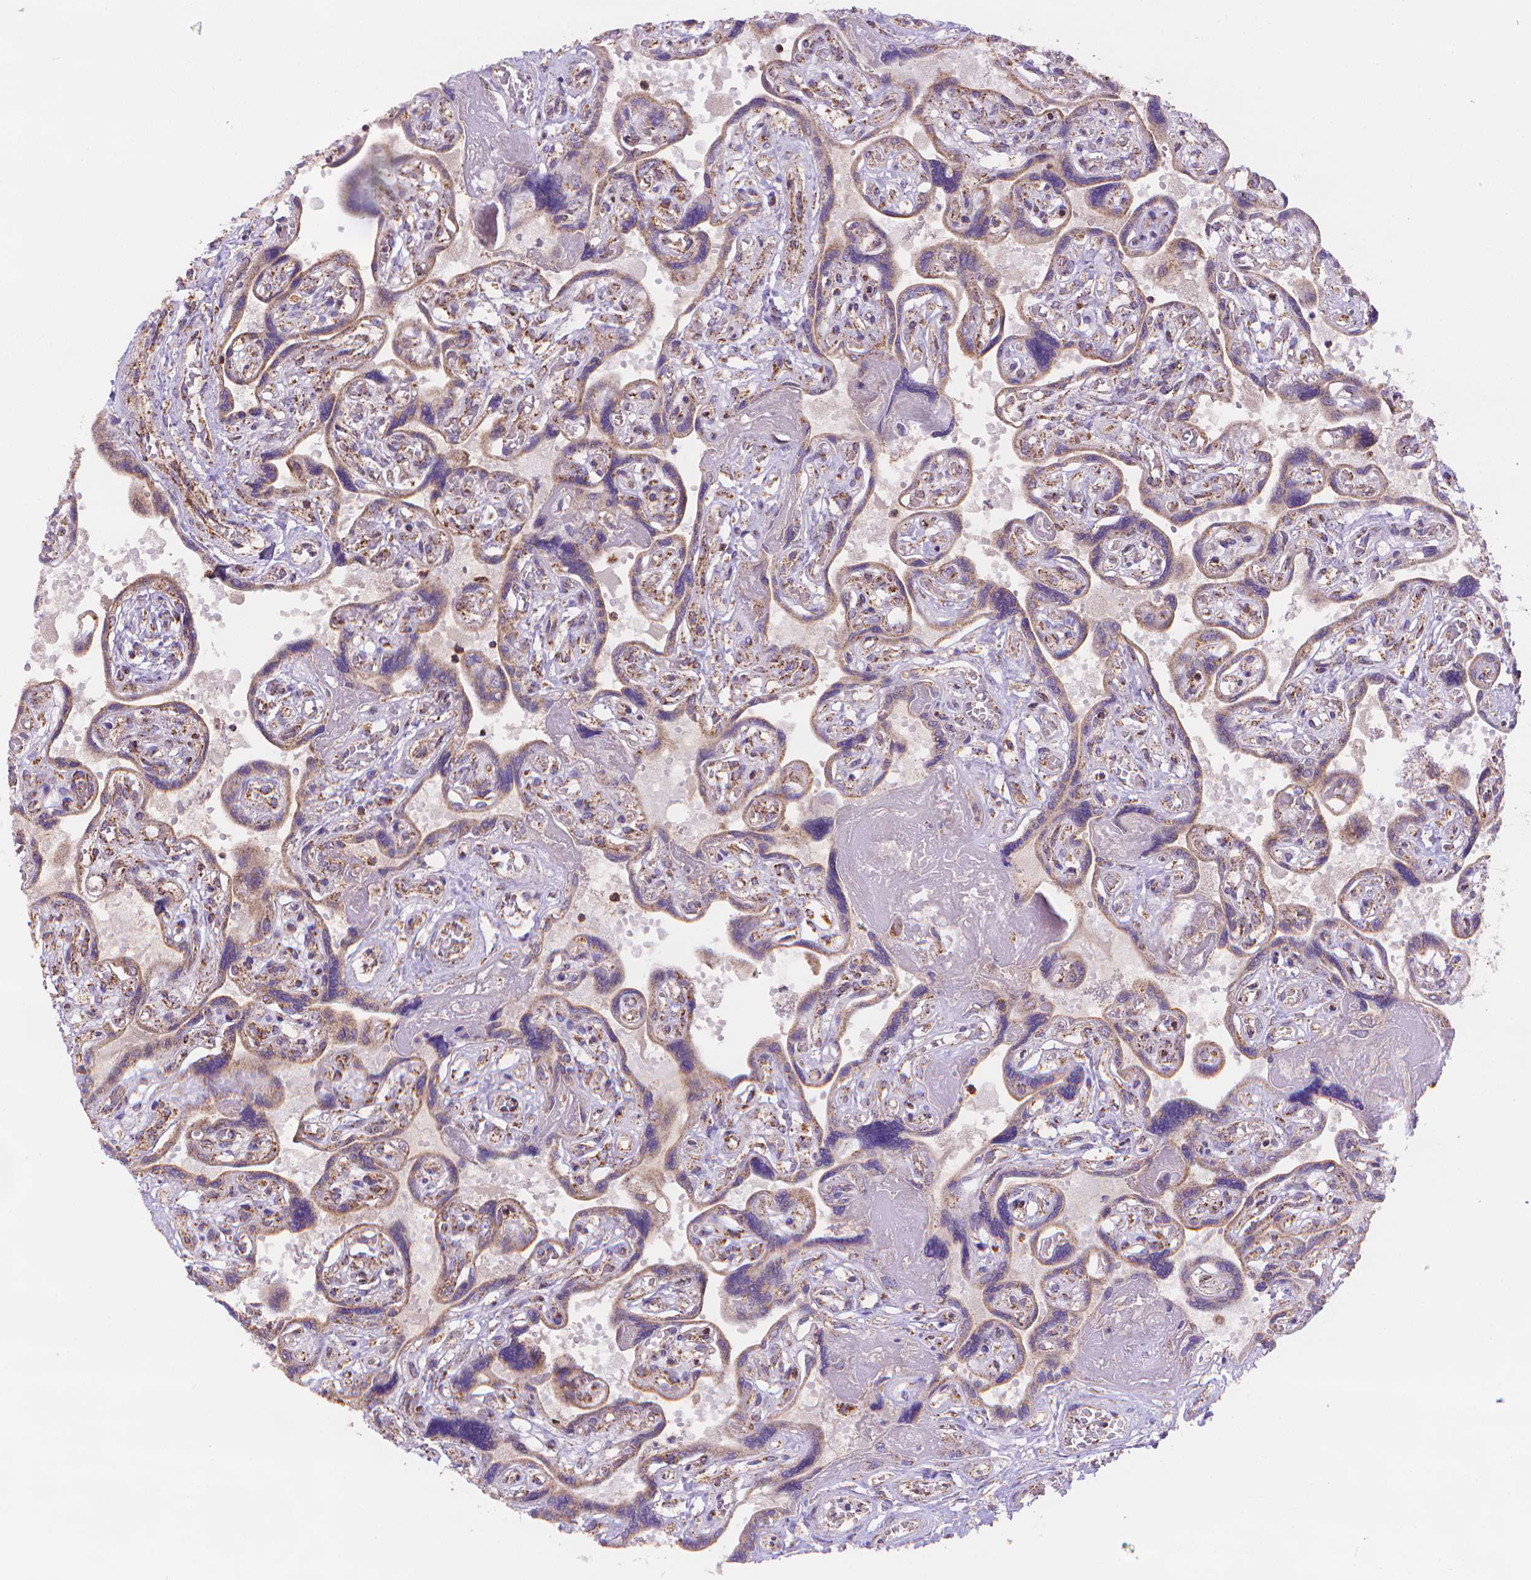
{"staining": {"intensity": "weak", "quantity": ">75%", "location": "cytoplasmic/membranous"}, "tissue": "placenta", "cell_type": "Decidual cells", "image_type": "normal", "snomed": [{"axis": "morphology", "description": "Normal tissue, NOS"}, {"axis": "topography", "description": "Placenta"}], "caption": "Immunohistochemistry of normal human placenta demonstrates low levels of weak cytoplasmic/membranous positivity in approximately >75% of decidual cells. (DAB (3,3'-diaminobenzidine) IHC, brown staining for protein, blue staining for nuclei).", "gene": "CYYR1", "patient": {"sex": "female", "age": 32}}